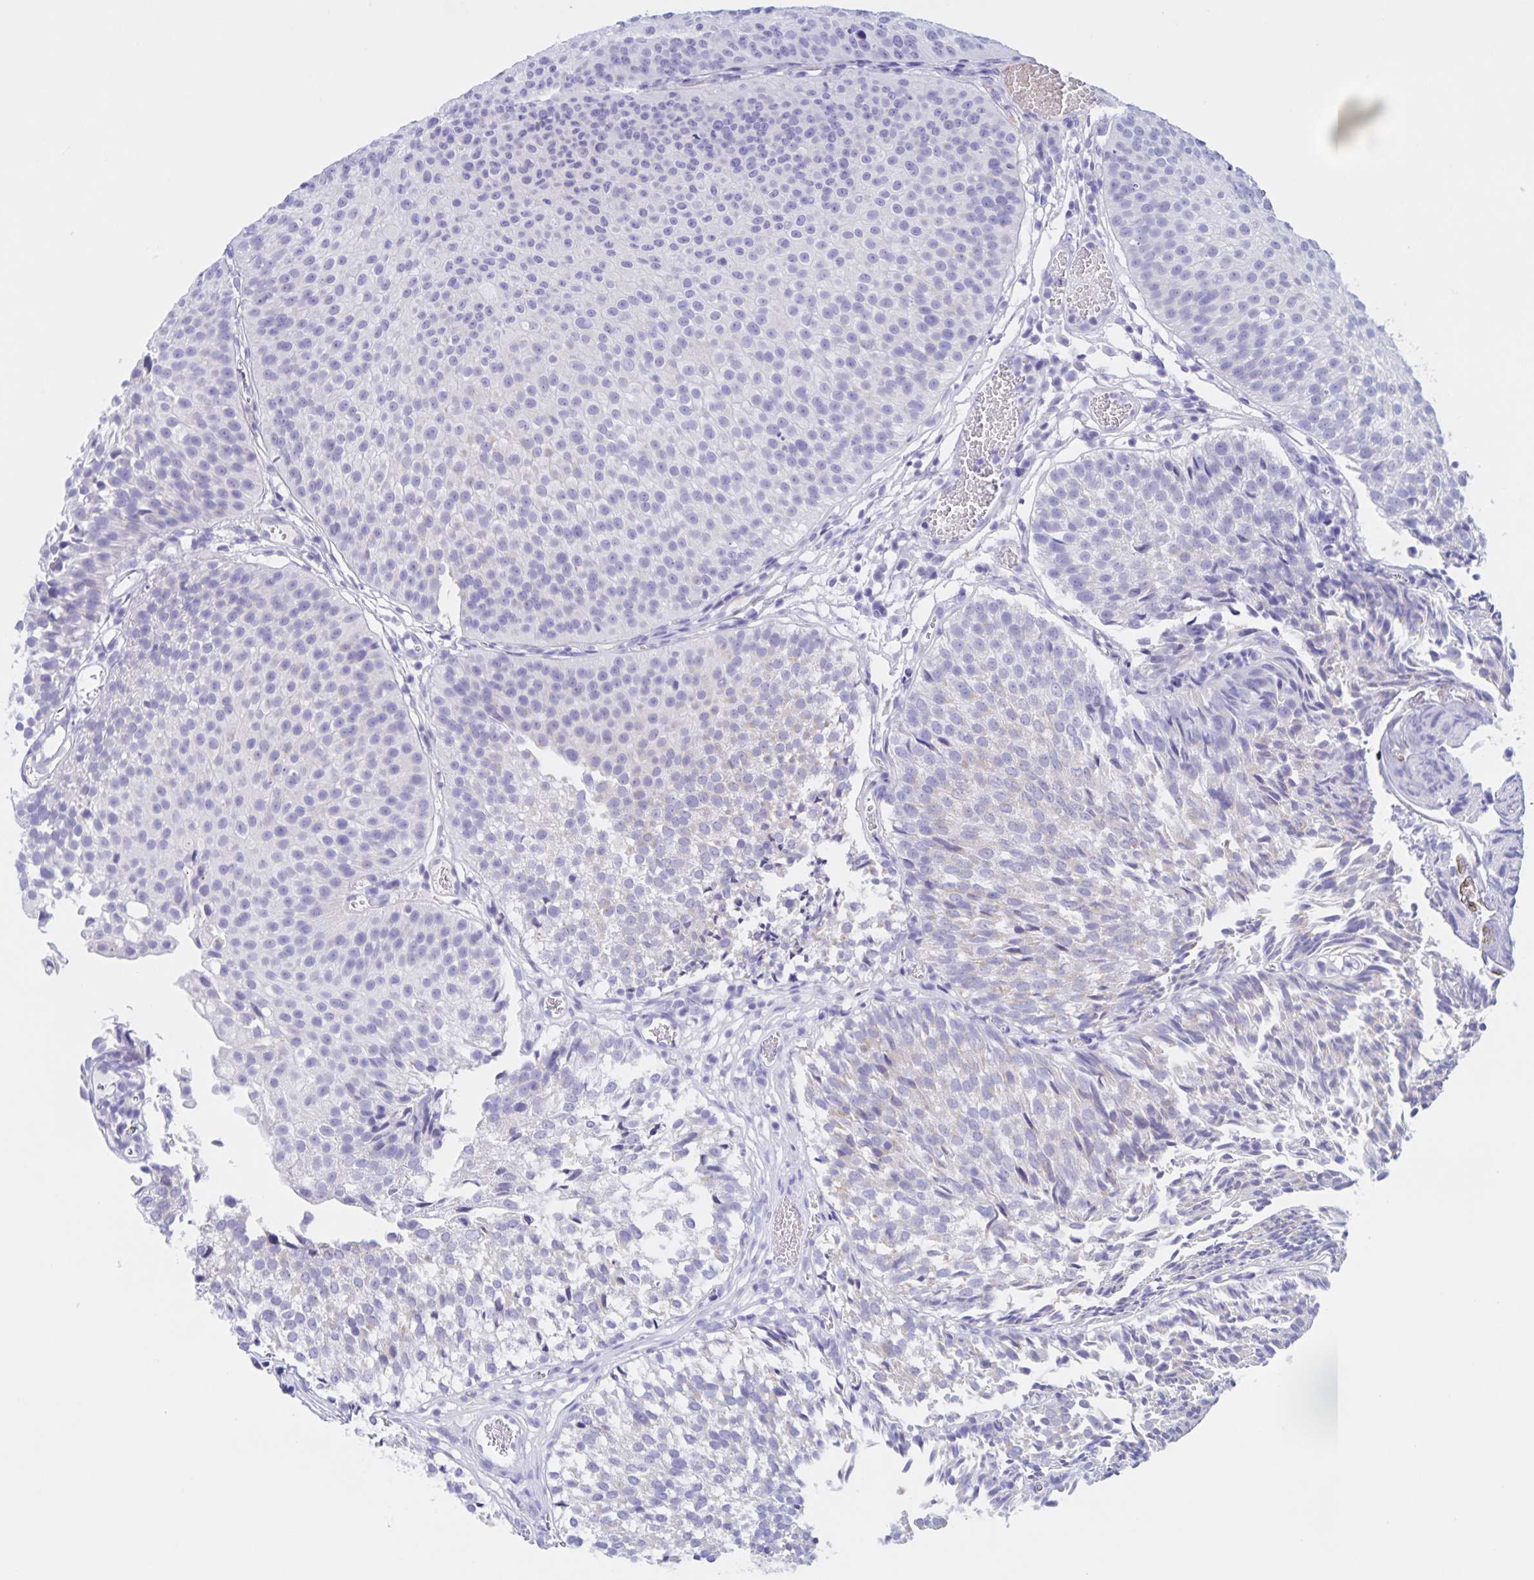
{"staining": {"intensity": "negative", "quantity": "none", "location": "none"}, "tissue": "urothelial cancer", "cell_type": "Tumor cells", "image_type": "cancer", "snomed": [{"axis": "morphology", "description": "Urothelial carcinoma, Low grade"}, {"axis": "topography", "description": "Urinary bladder"}], "caption": "Immunohistochemistry image of urothelial cancer stained for a protein (brown), which exhibits no expression in tumor cells.", "gene": "CATSPER4", "patient": {"sex": "male", "age": 80}}